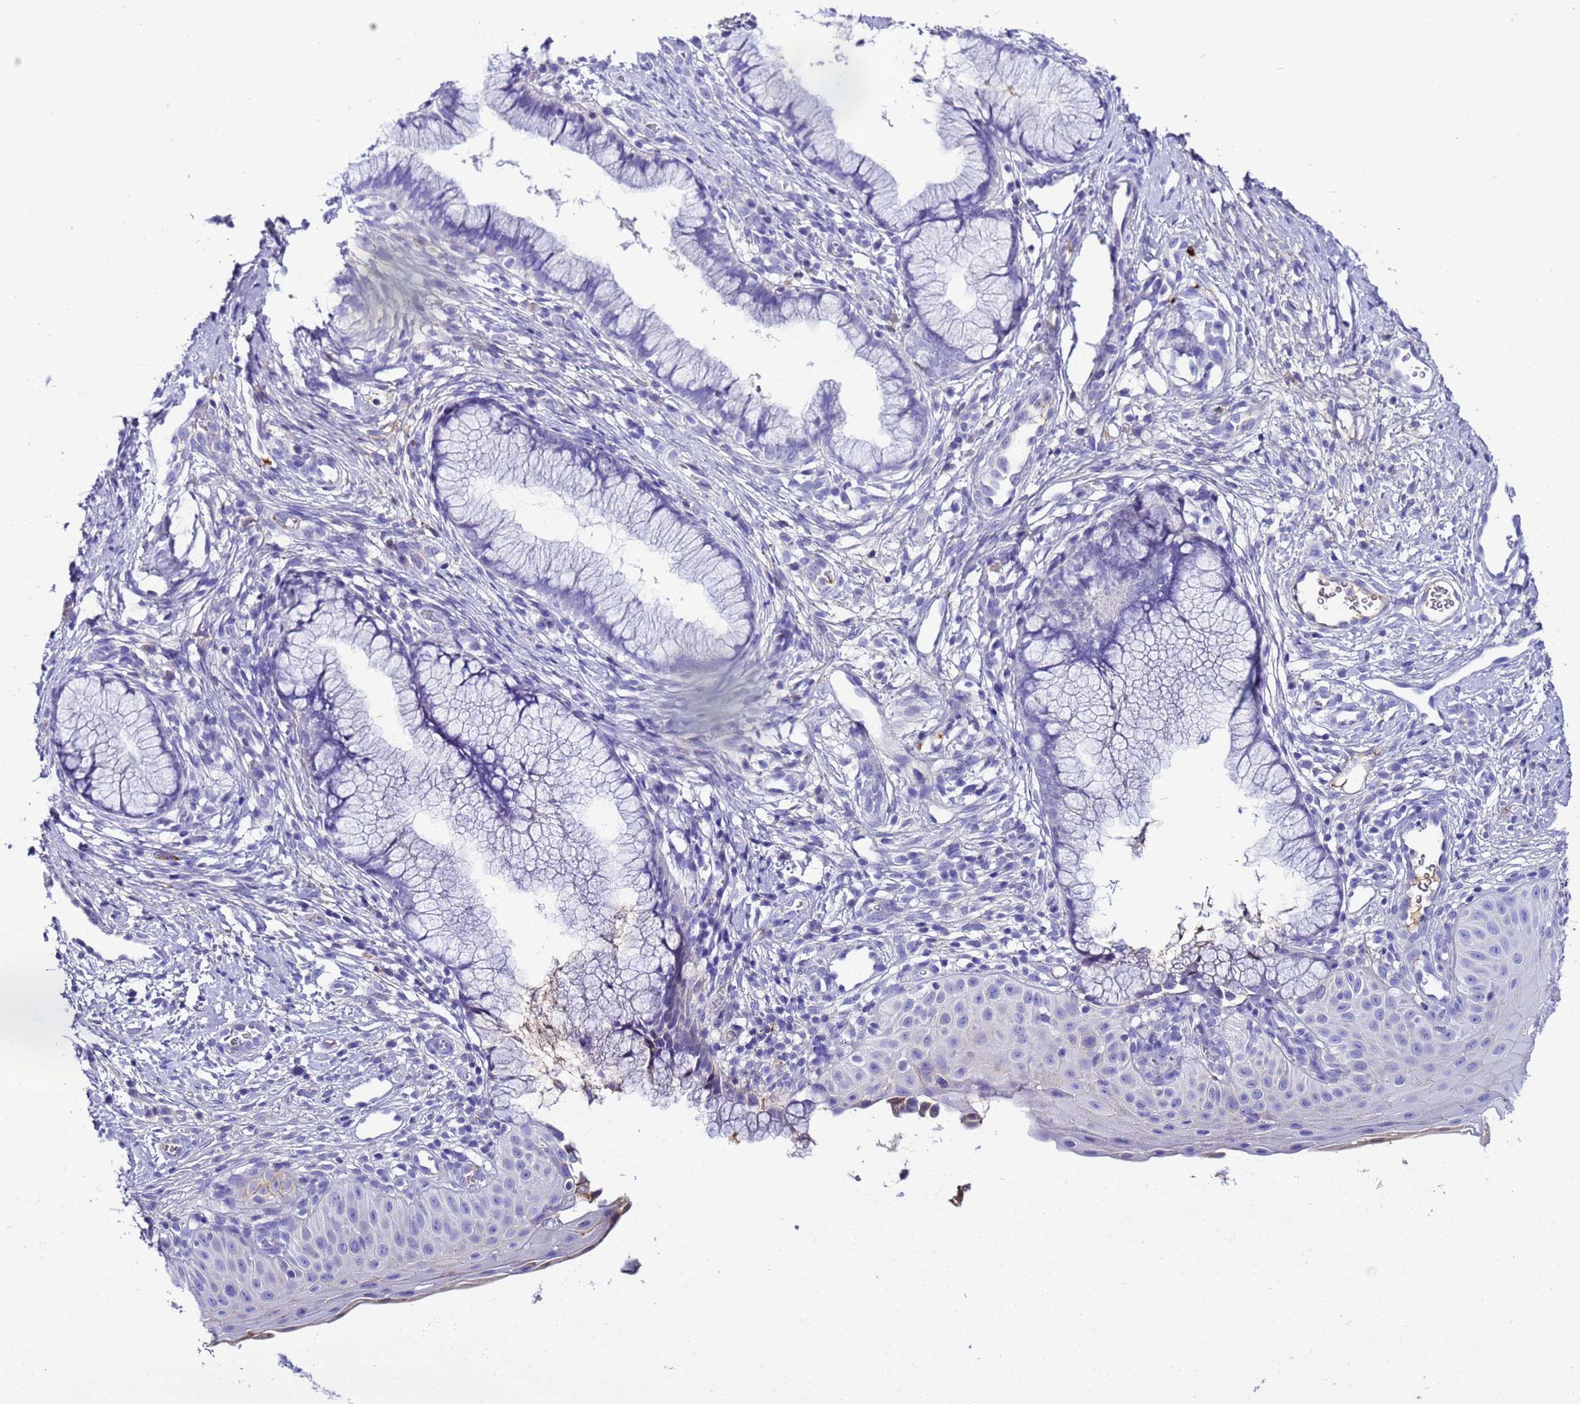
{"staining": {"intensity": "negative", "quantity": "none", "location": "none"}, "tissue": "cervix", "cell_type": "Glandular cells", "image_type": "normal", "snomed": [{"axis": "morphology", "description": "Normal tissue, NOS"}, {"axis": "topography", "description": "Cervix"}], "caption": "Immunohistochemistry of unremarkable human cervix displays no positivity in glandular cells. Brightfield microscopy of immunohistochemistry stained with DAB (3,3'-diaminobenzidine) (brown) and hematoxylin (blue), captured at high magnification.", "gene": "CFHR1", "patient": {"sex": "female", "age": 36}}